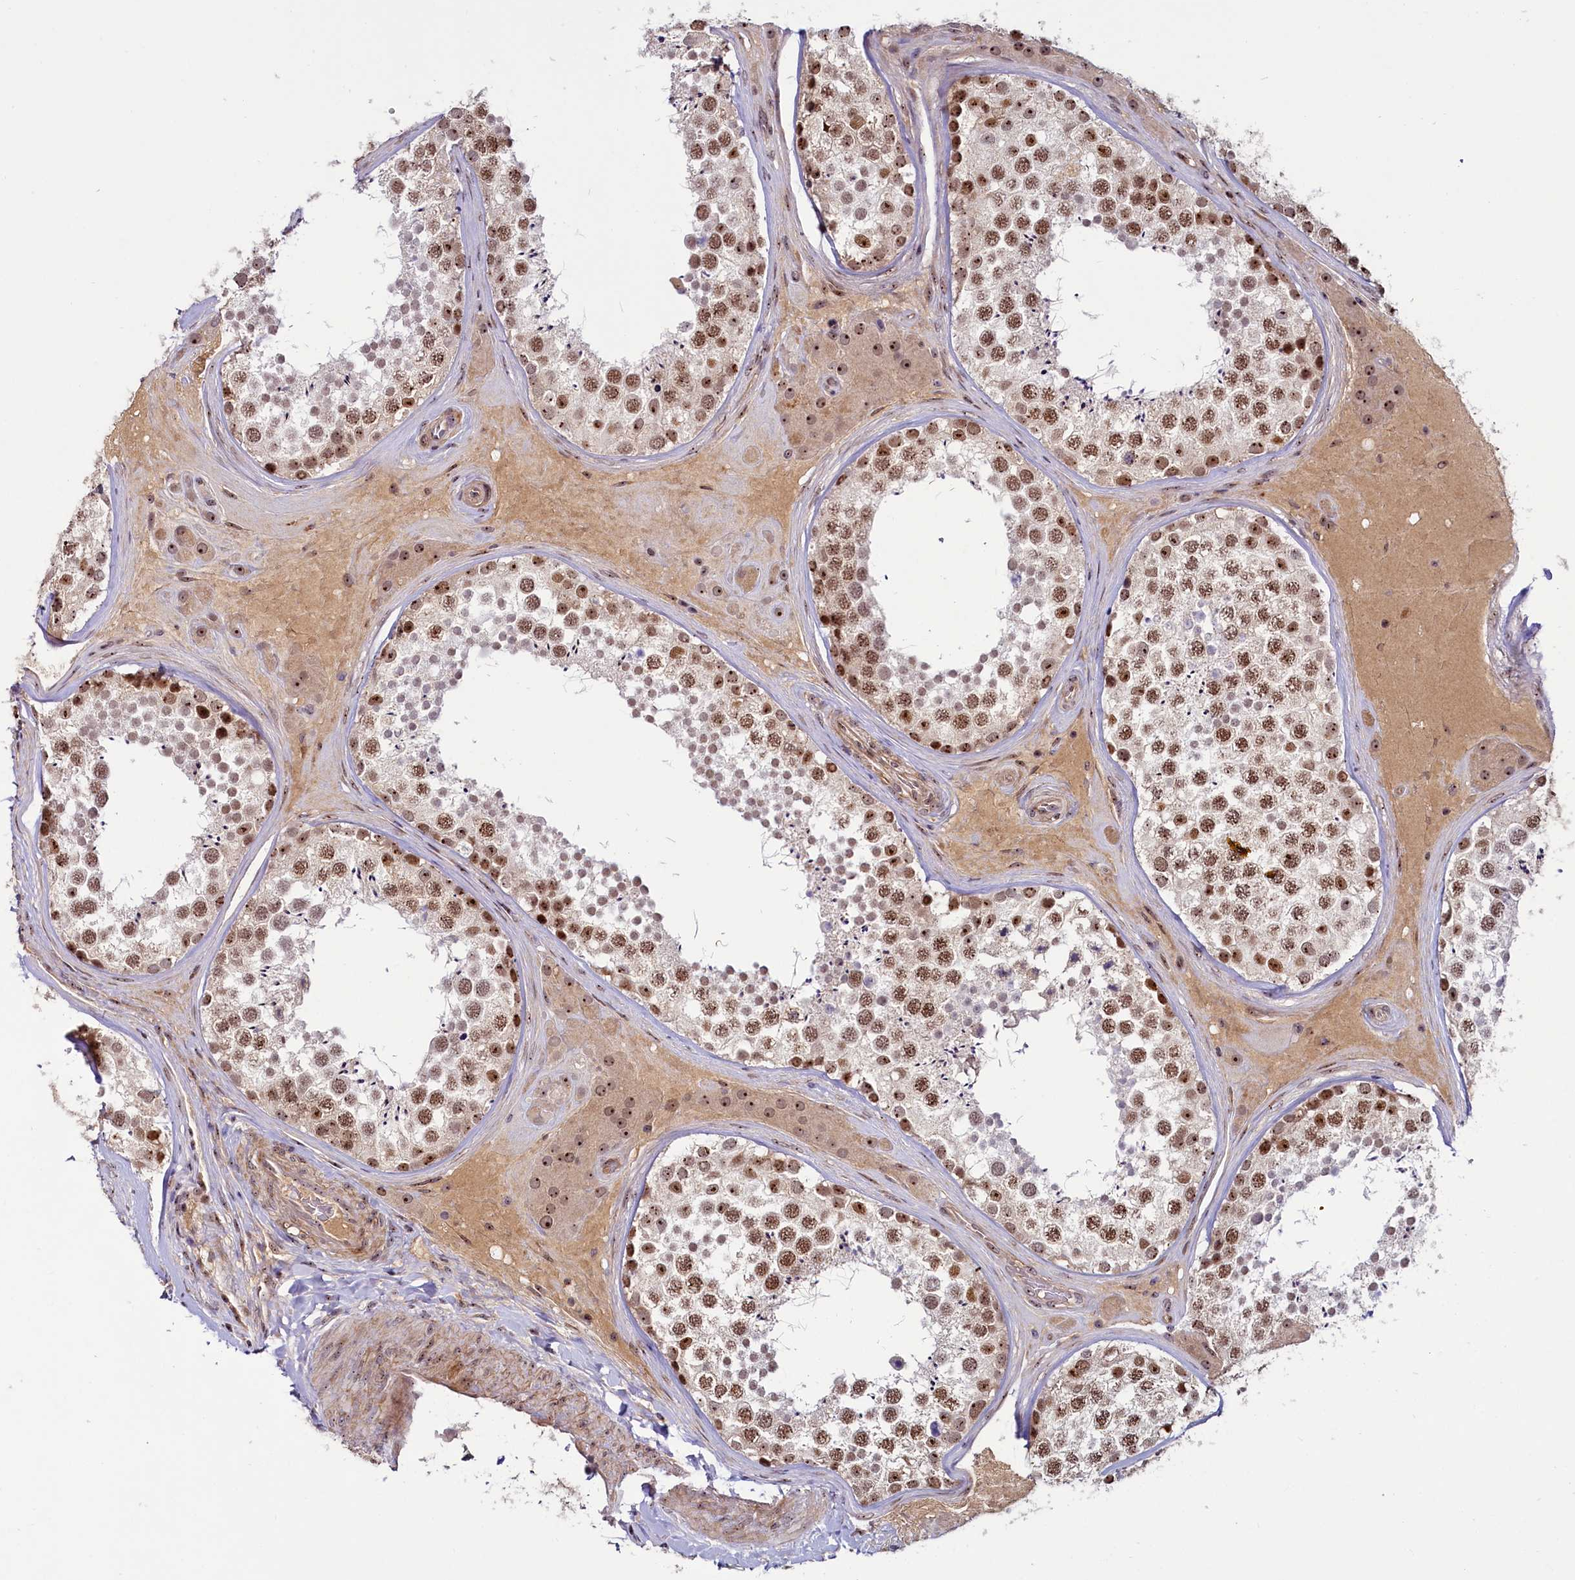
{"staining": {"intensity": "strong", "quantity": ">75%", "location": "nuclear"}, "tissue": "testis", "cell_type": "Cells in seminiferous ducts", "image_type": "normal", "snomed": [{"axis": "morphology", "description": "Normal tissue, NOS"}, {"axis": "topography", "description": "Testis"}], "caption": "A photomicrograph of human testis stained for a protein reveals strong nuclear brown staining in cells in seminiferous ducts.", "gene": "TCOF1", "patient": {"sex": "male", "age": 46}}